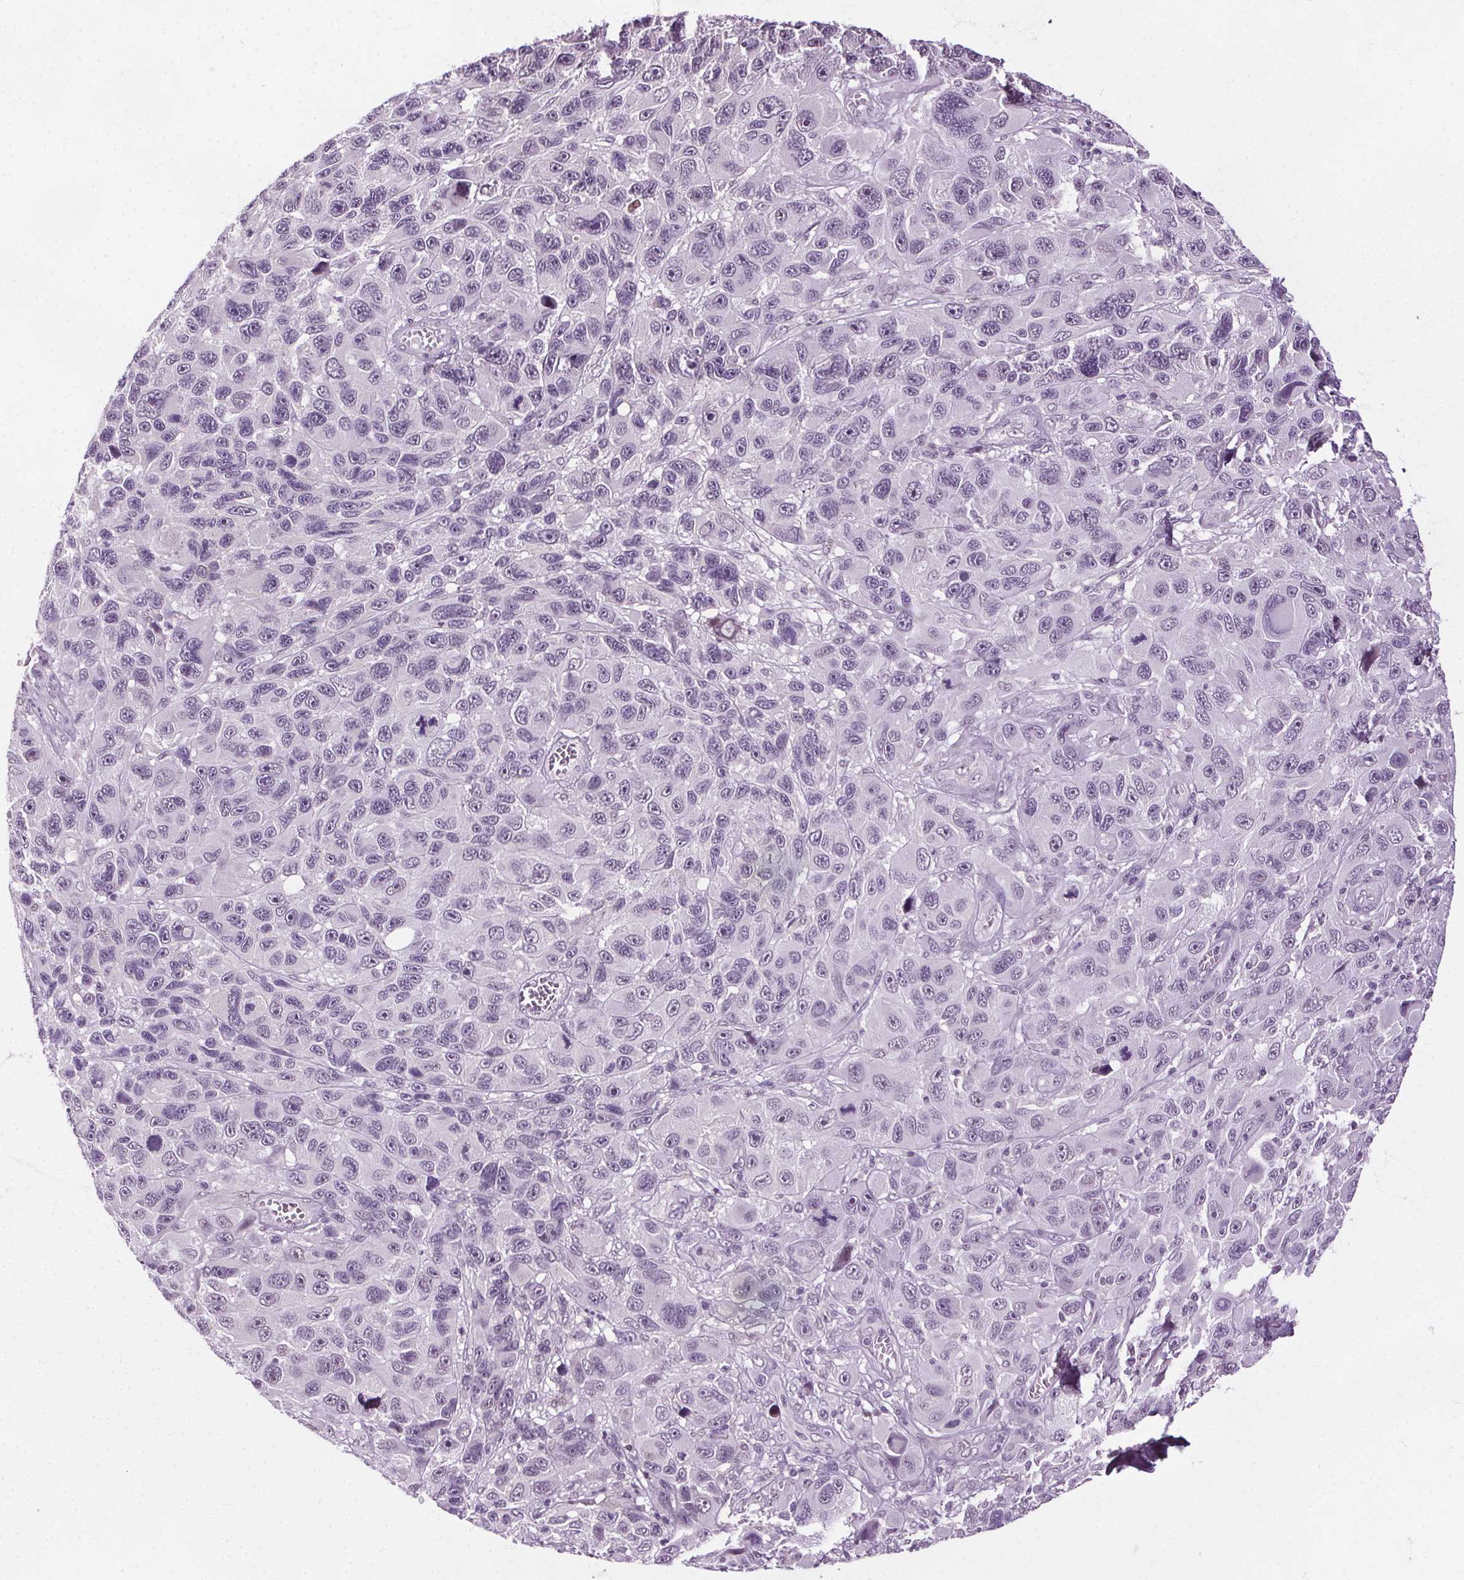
{"staining": {"intensity": "negative", "quantity": "none", "location": "none"}, "tissue": "melanoma", "cell_type": "Tumor cells", "image_type": "cancer", "snomed": [{"axis": "morphology", "description": "Malignant melanoma, NOS"}, {"axis": "topography", "description": "Skin"}], "caption": "IHC histopathology image of neoplastic tissue: human melanoma stained with DAB (3,3'-diaminobenzidine) exhibits no significant protein positivity in tumor cells. Nuclei are stained in blue.", "gene": "CEBPA", "patient": {"sex": "male", "age": 53}}